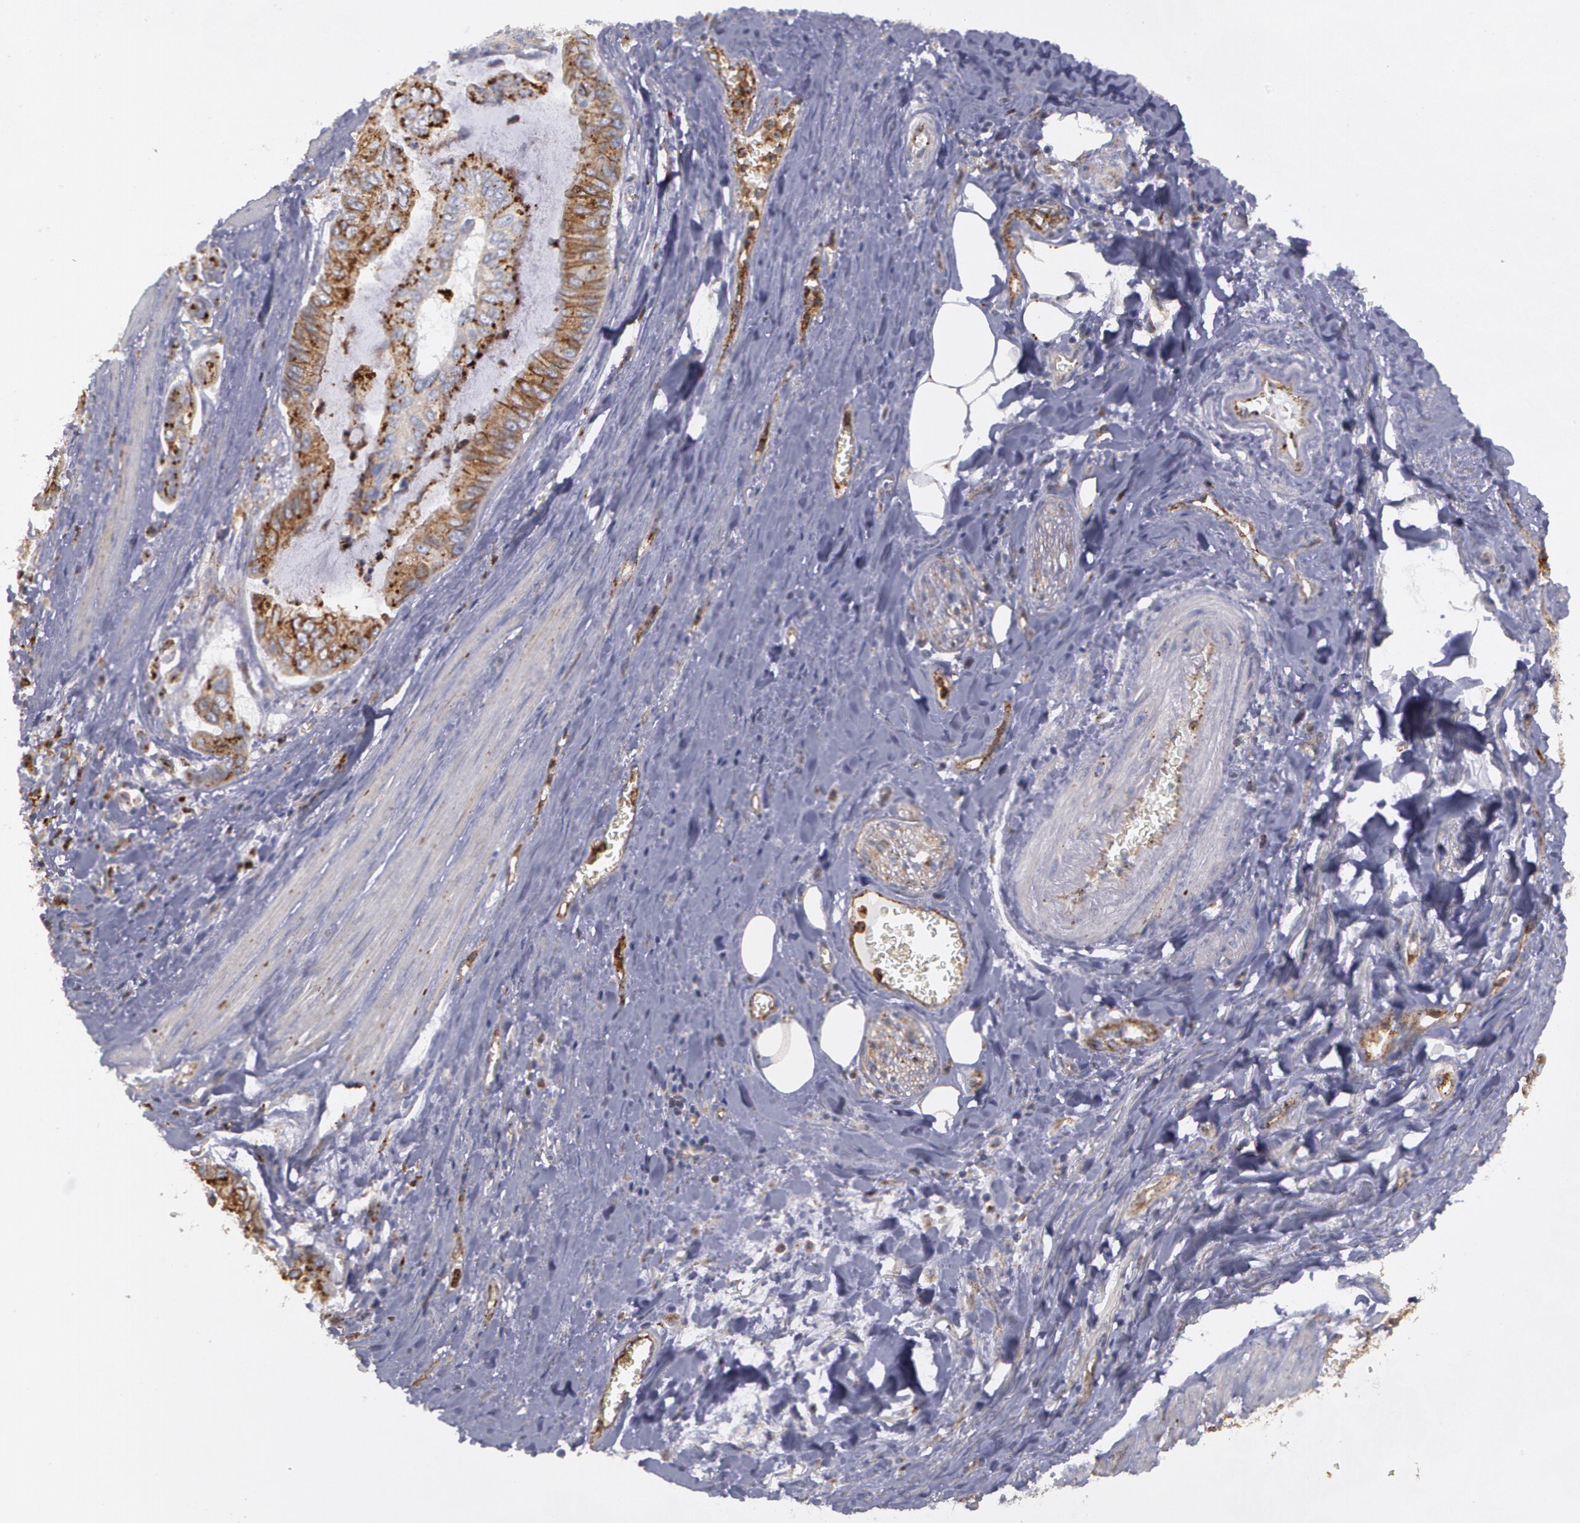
{"staining": {"intensity": "moderate", "quantity": ">75%", "location": "cytoplasmic/membranous"}, "tissue": "stomach cancer", "cell_type": "Tumor cells", "image_type": "cancer", "snomed": [{"axis": "morphology", "description": "Adenocarcinoma, NOS"}, {"axis": "topography", "description": "Stomach, upper"}], "caption": "Adenocarcinoma (stomach) stained for a protein shows moderate cytoplasmic/membranous positivity in tumor cells. (Brightfield microscopy of DAB IHC at high magnification).", "gene": "FLOT2", "patient": {"sex": "male", "age": 80}}